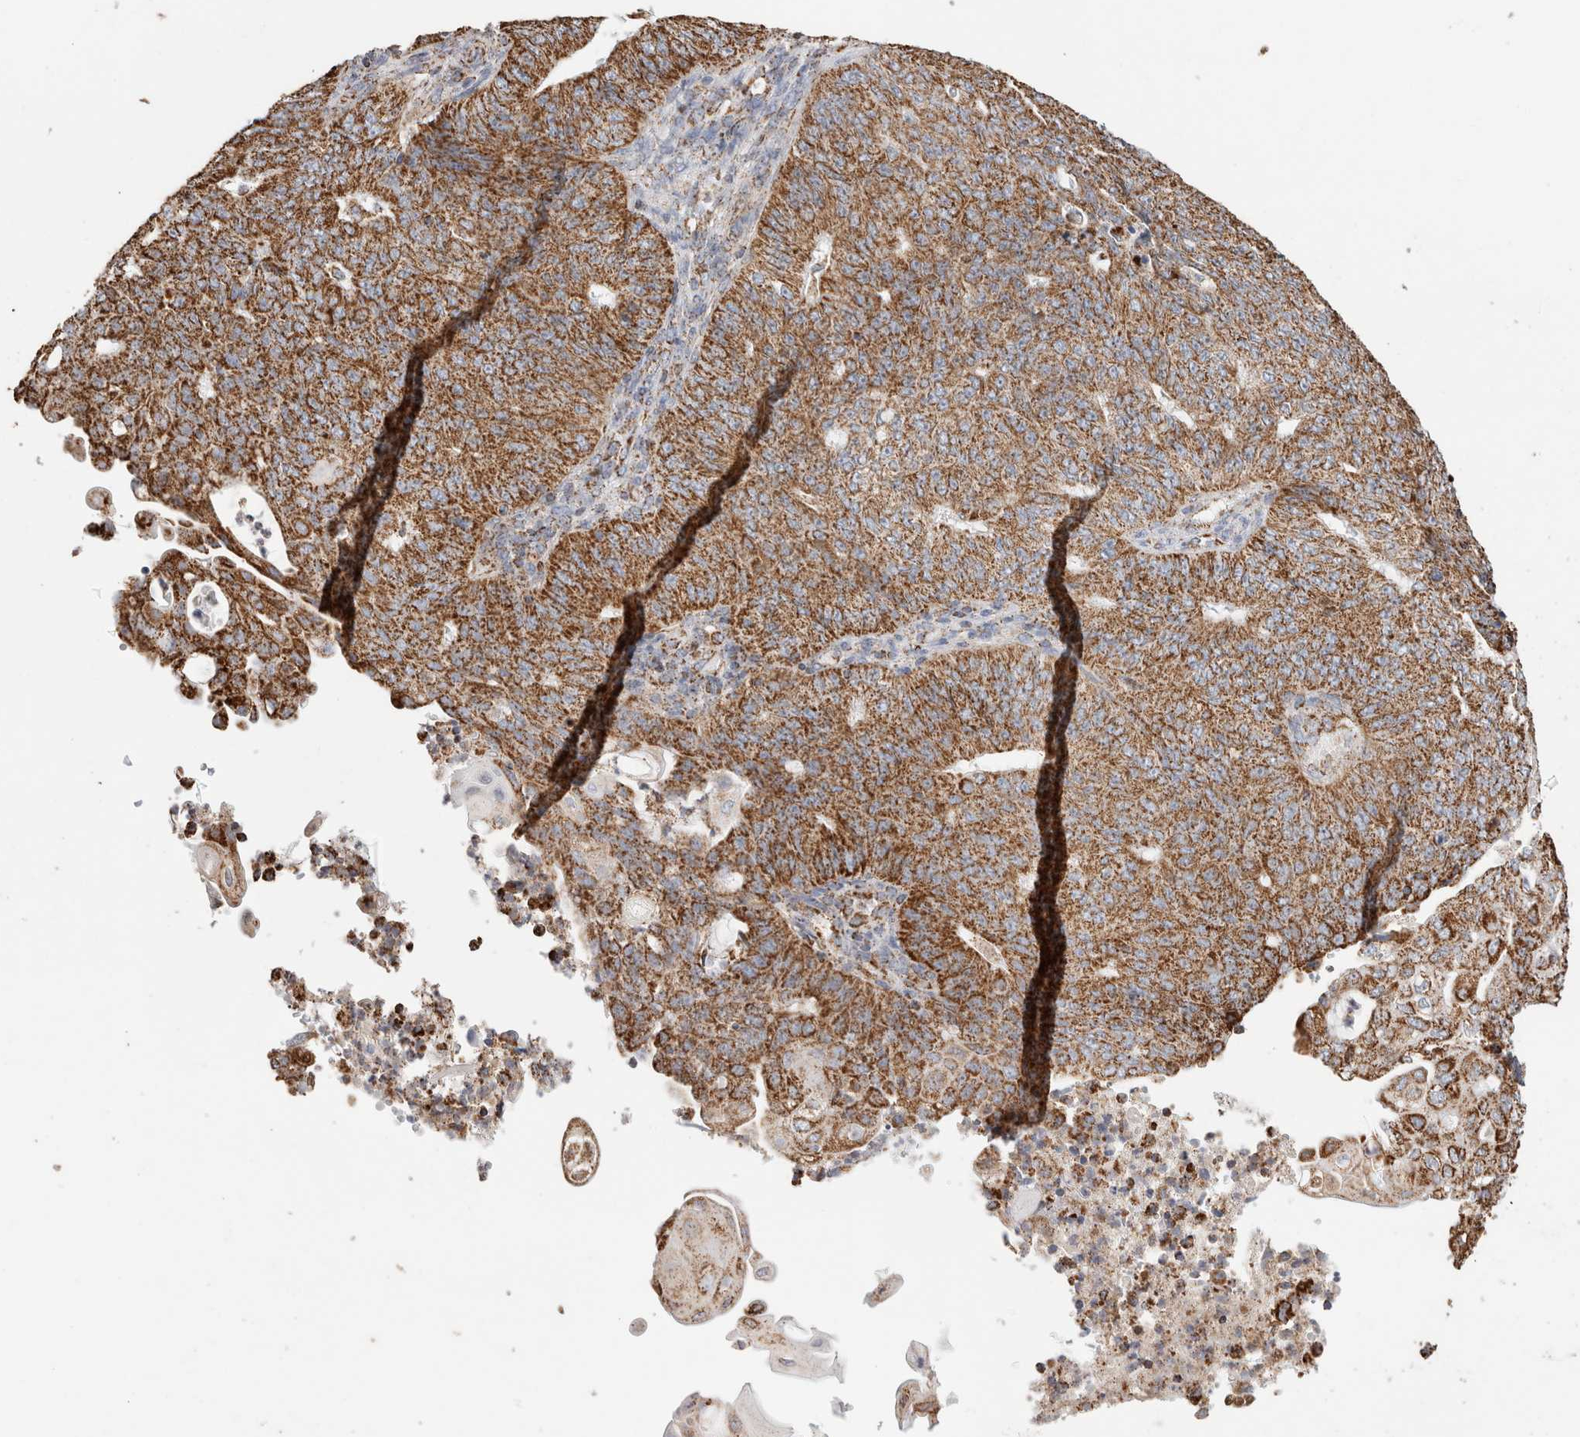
{"staining": {"intensity": "strong", "quantity": ">75%", "location": "cytoplasmic/membranous"}, "tissue": "endometrial cancer", "cell_type": "Tumor cells", "image_type": "cancer", "snomed": [{"axis": "morphology", "description": "Adenocarcinoma, NOS"}, {"axis": "topography", "description": "Endometrium"}], "caption": "Immunohistochemistry staining of endometrial cancer (adenocarcinoma), which displays high levels of strong cytoplasmic/membranous staining in approximately >75% of tumor cells indicating strong cytoplasmic/membranous protein expression. The staining was performed using DAB (brown) for protein detection and nuclei were counterstained in hematoxylin (blue).", "gene": "C1QBP", "patient": {"sex": "female", "age": 32}}